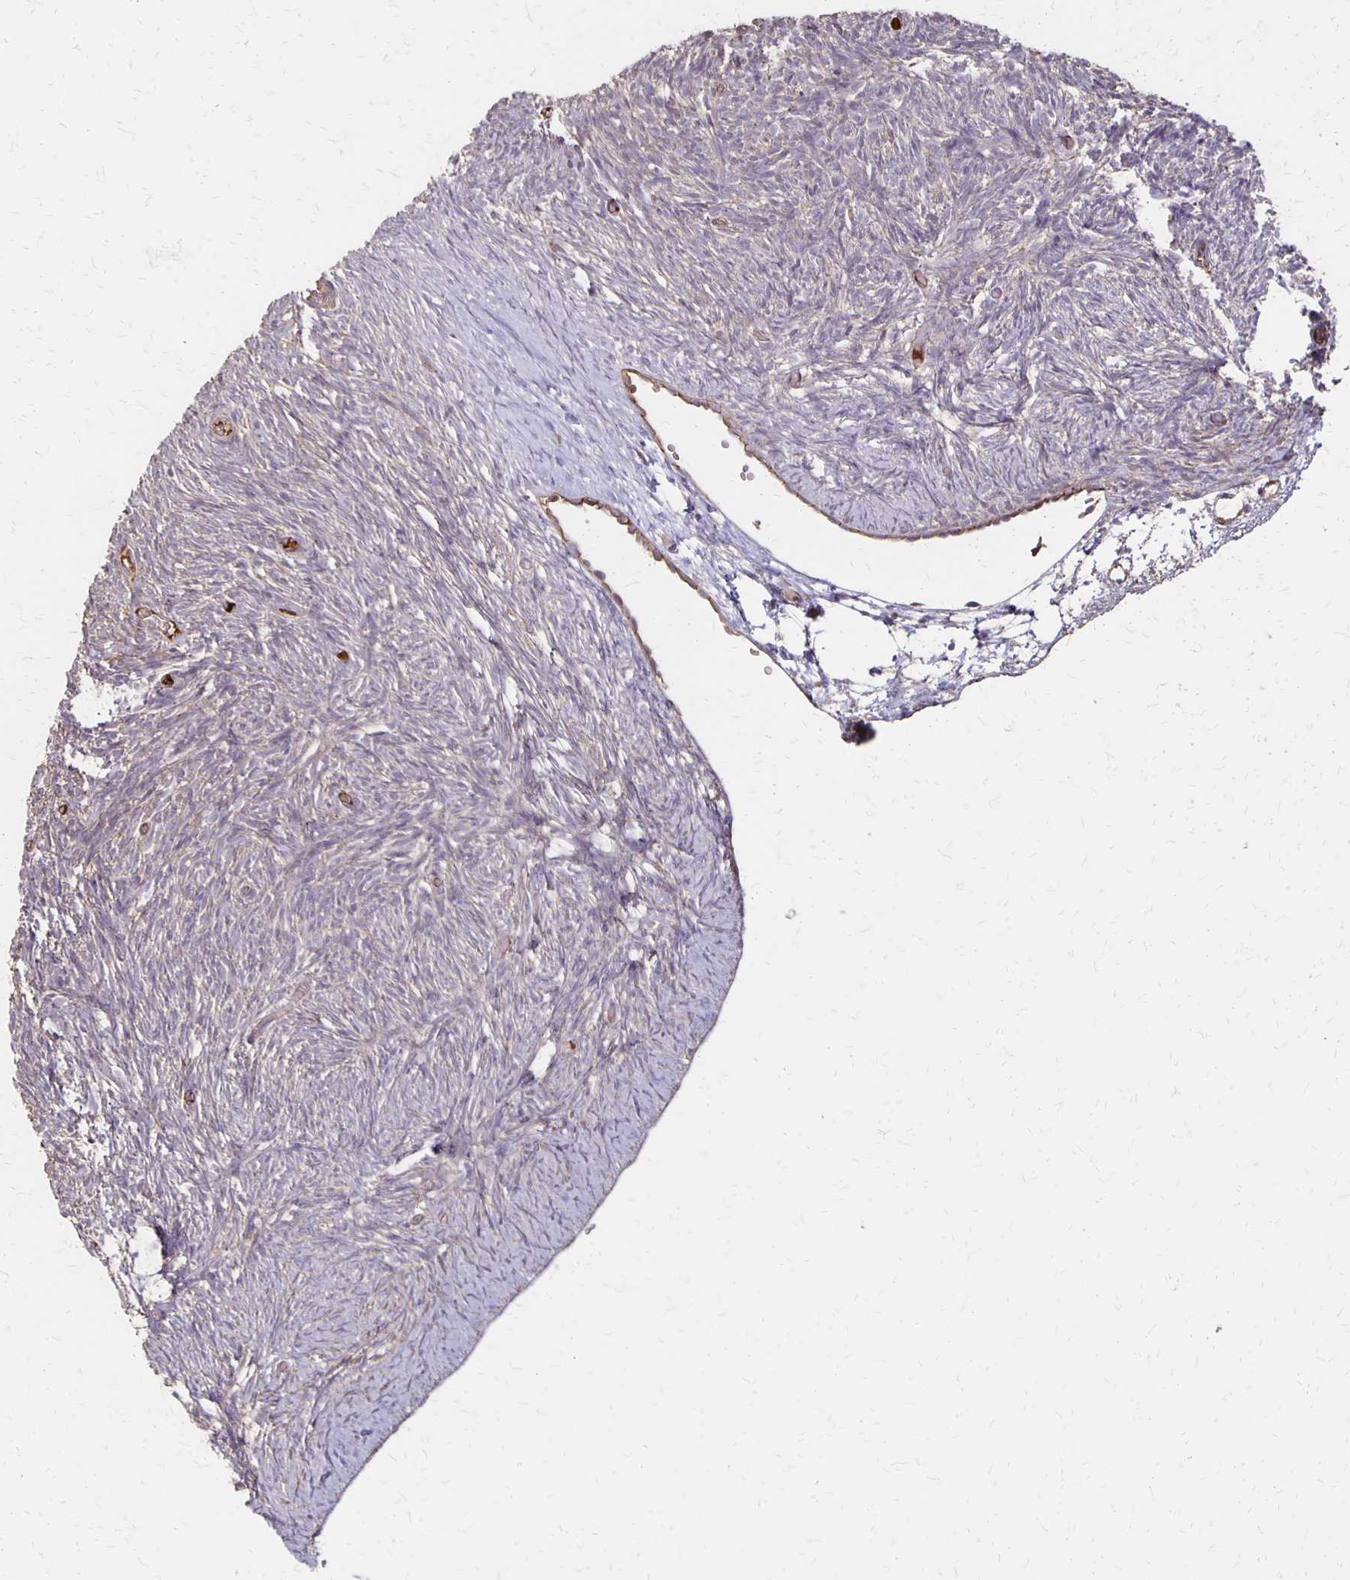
{"staining": {"intensity": "moderate", "quantity": ">75%", "location": "cytoplasmic/membranous"}, "tissue": "ovary", "cell_type": "Follicle cells", "image_type": "normal", "snomed": [{"axis": "morphology", "description": "Normal tissue, NOS"}, {"axis": "topography", "description": "Ovary"}], "caption": "Protein expression by immunohistochemistry demonstrates moderate cytoplasmic/membranous positivity in about >75% of follicle cells in unremarkable ovary.", "gene": "PROM2", "patient": {"sex": "female", "age": 39}}